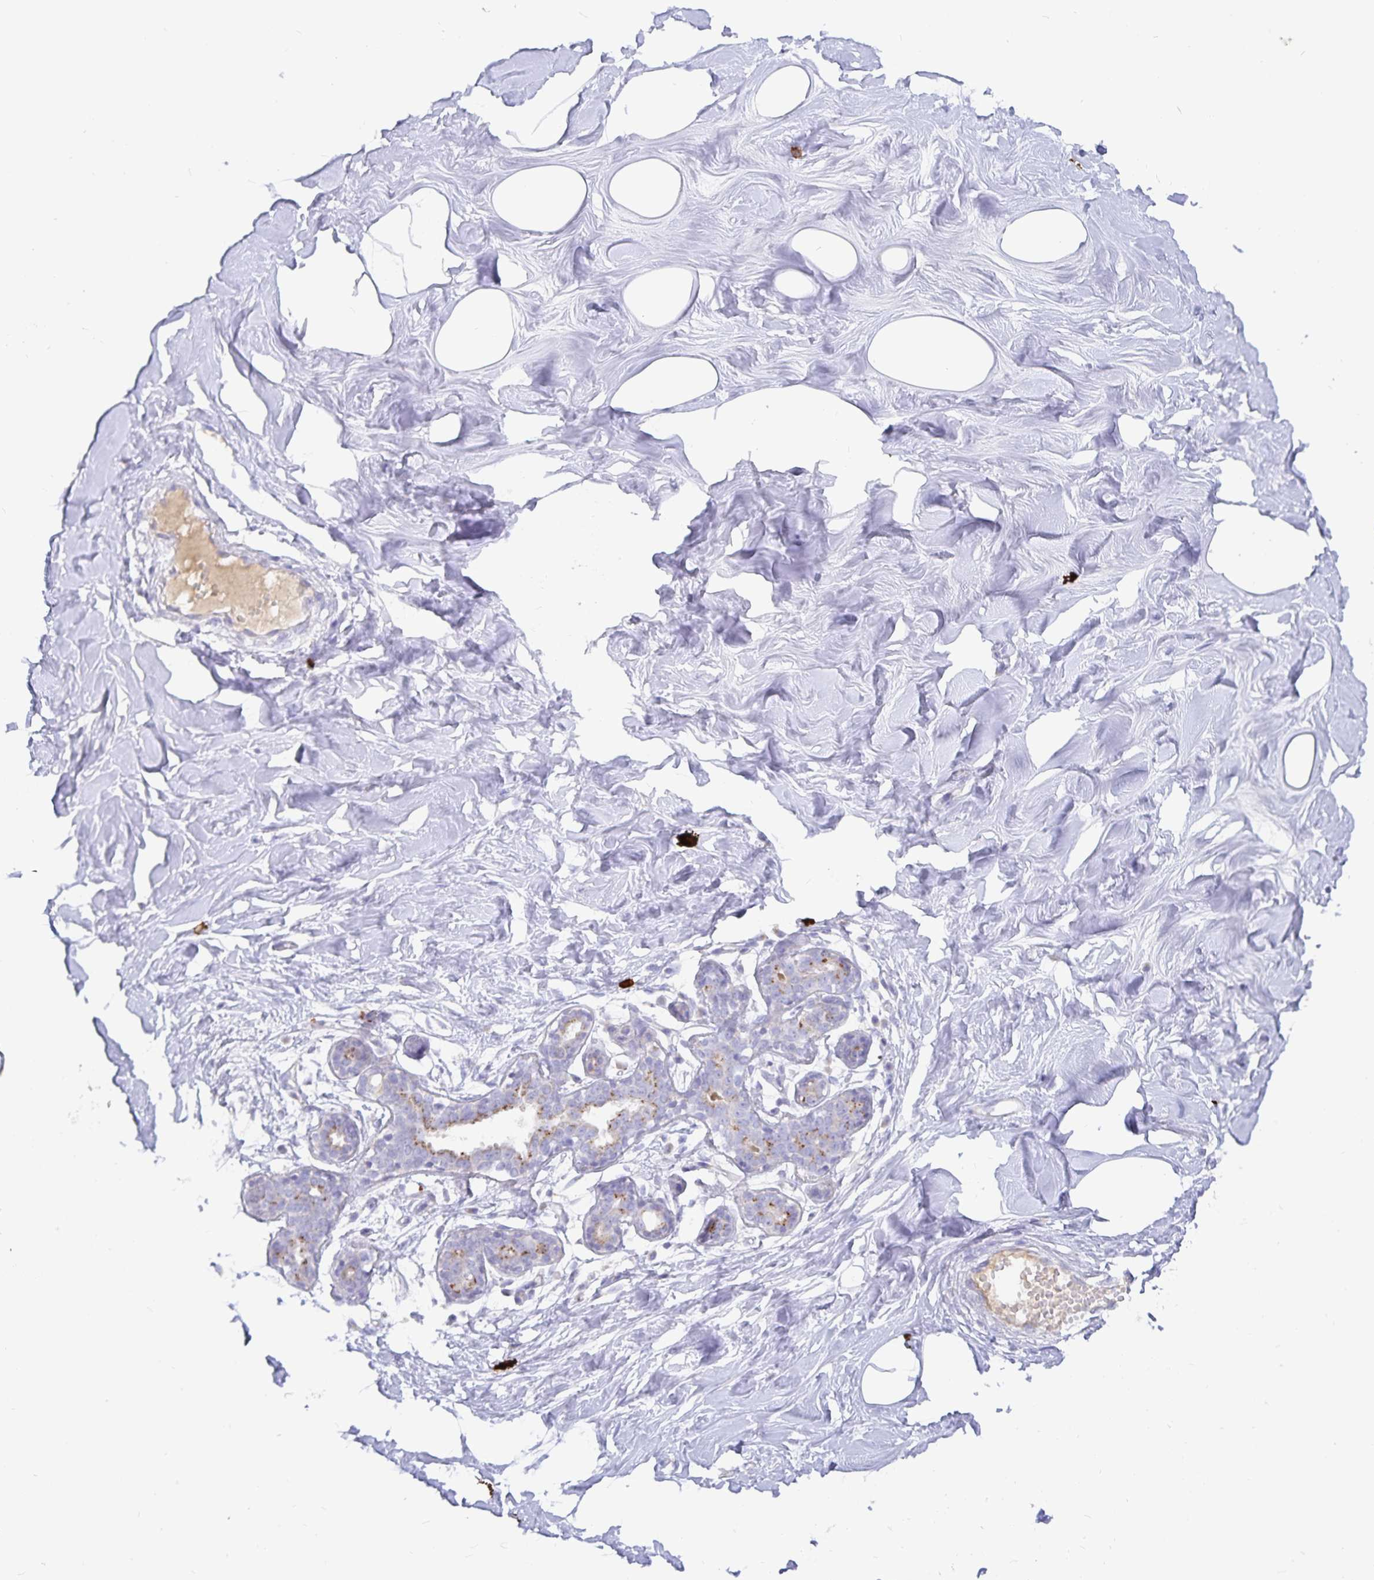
{"staining": {"intensity": "negative", "quantity": "none", "location": "none"}, "tissue": "breast", "cell_type": "Adipocytes", "image_type": "normal", "snomed": [{"axis": "morphology", "description": "Normal tissue, NOS"}, {"axis": "topography", "description": "Breast"}], "caption": "IHC of normal breast exhibits no expression in adipocytes.", "gene": "PKHD1", "patient": {"sex": "female", "age": 27}}